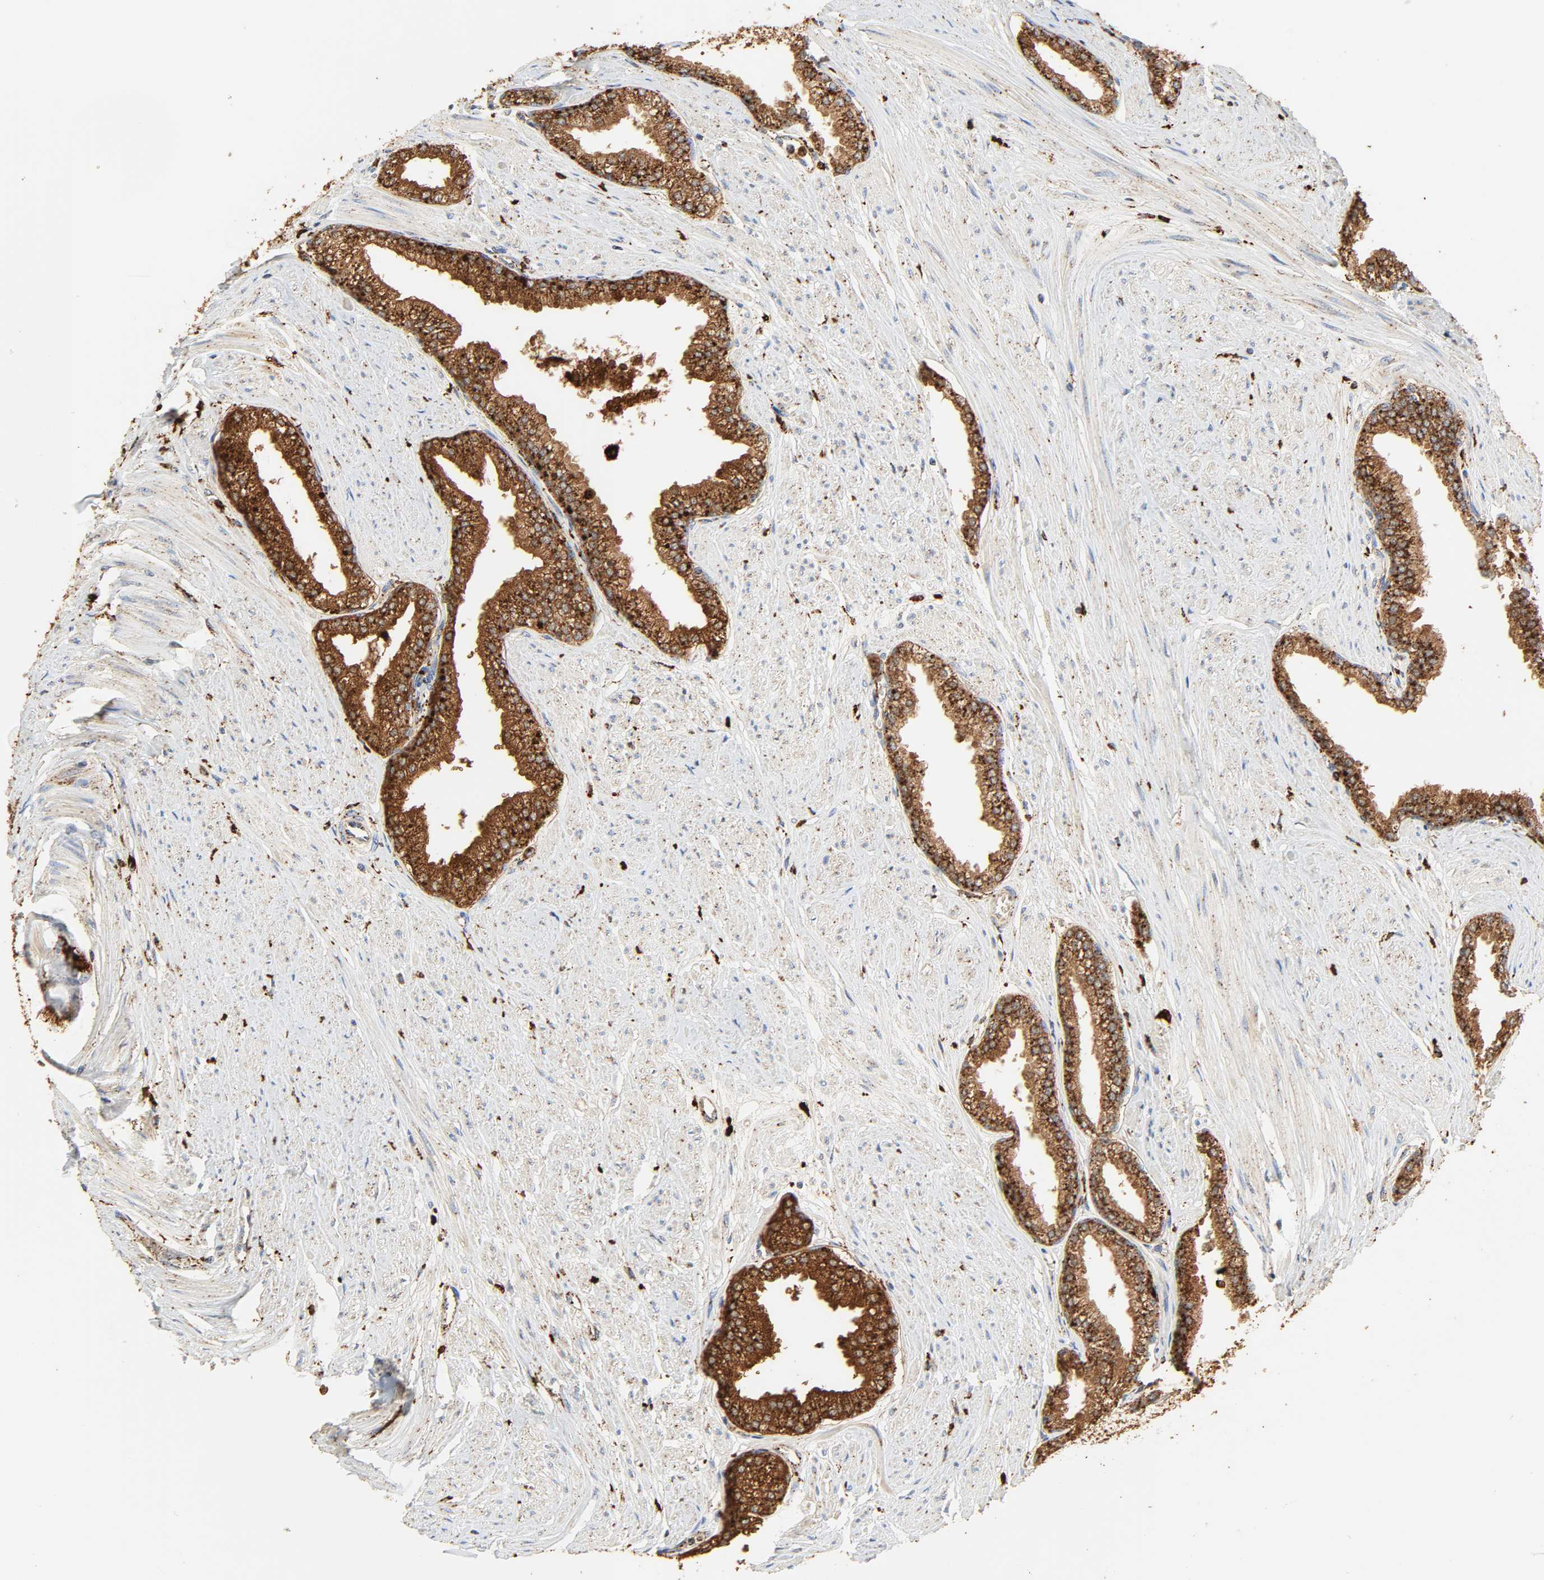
{"staining": {"intensity": "strong", "quantity": ">75%", "location": "cytoplasmic/membranous"}, "tissue": "prostate", "cell_type": "Glandular cells", "image_type": "normal", "snomed": [{"axis": "morphology", "description": "Normal tissue, NOS"}, {"axis": "topography", "description": "Prostate"}], "caption": "Approximately >75% of glandular cells in normal prostate display strong cytoplasmic/membranous protein positivity as visualized by brown immunohistochemical staining.", "gene": "PSAP", "patient": {"sex": "male", "age": 64}}